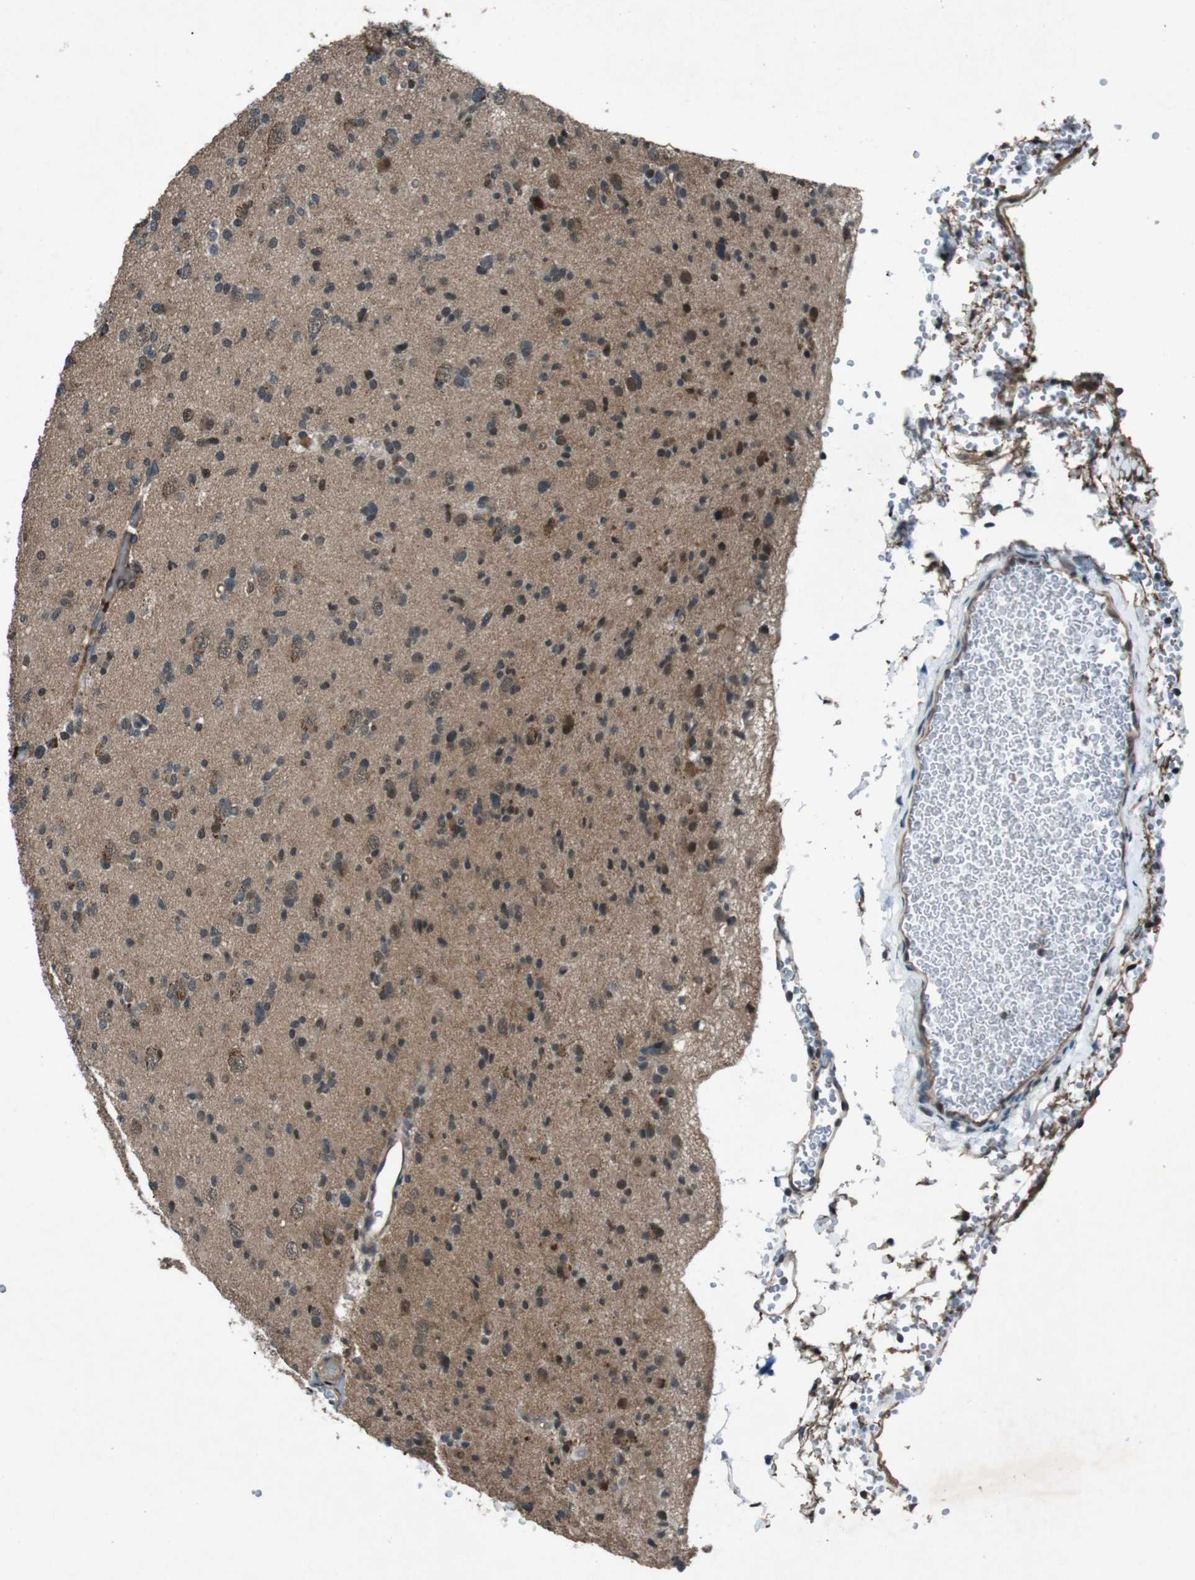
{"staining": {"intensity": "weak", "quantity": ">75%", "location": "cytoplasmic/membranous"}, "tissue": "glioma", "cell_type": "Tumor cells", "image_type": "cancer", "snomed": [{"axis": "morphology", "description": "Glioma, malignant, Low grade"}, {"axis": "topography", "description": "Brain"}], "caption": "Weak cytoplasmic/membranous expression for a protein is present in about >75% of tumor cells of glioma using immunohistochemistry (IHC).", "gene": "SOCS1", "patient": {"sex": "female", "age": 22}}